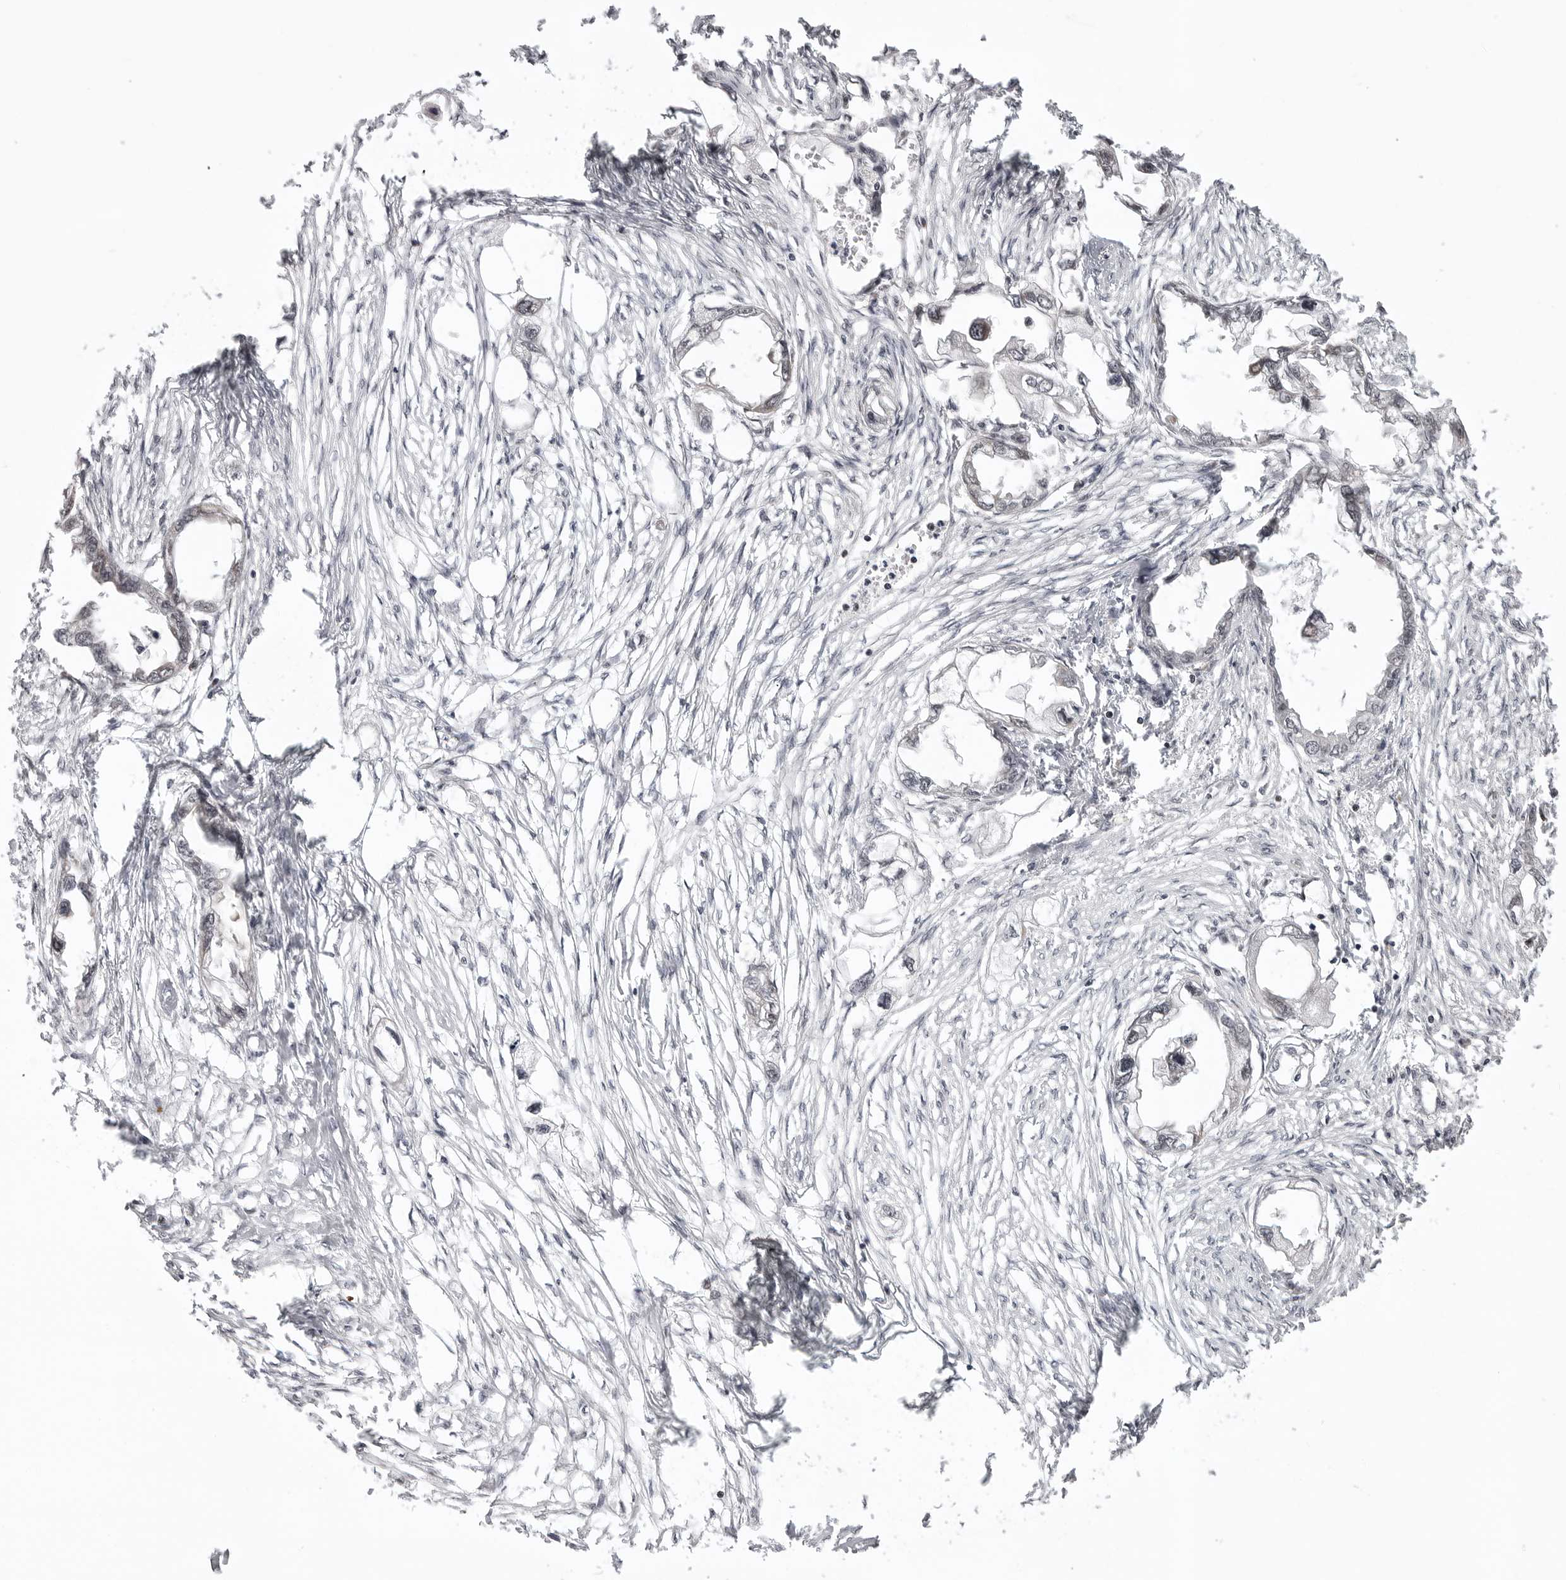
{"staining": {"intensity": "negative", "quantity": "none", "location": "none"}, "tissue": "endometrial cancer", "cell_type": "Tumor cells", "image_type": "cancer", "snomed": [{"axis": "morphology", "description": "Adenocarcinoma, NOS"}, {"axis": "morphology", "description": "Adenocarcinoma, metastatic, NOS"}, {"axis": "topography", "description": "Adipose tissue"}, {"axis": "topography", "description": "Endometrium"}], "caption": "Tumor cells show no significant protein expression in metastatic adenocarcinoma (endometrial). (IHC, brightfield microscopy, high magnification).", "gene": "PHF3", "patient": {"sex": "female", "age": 67}}